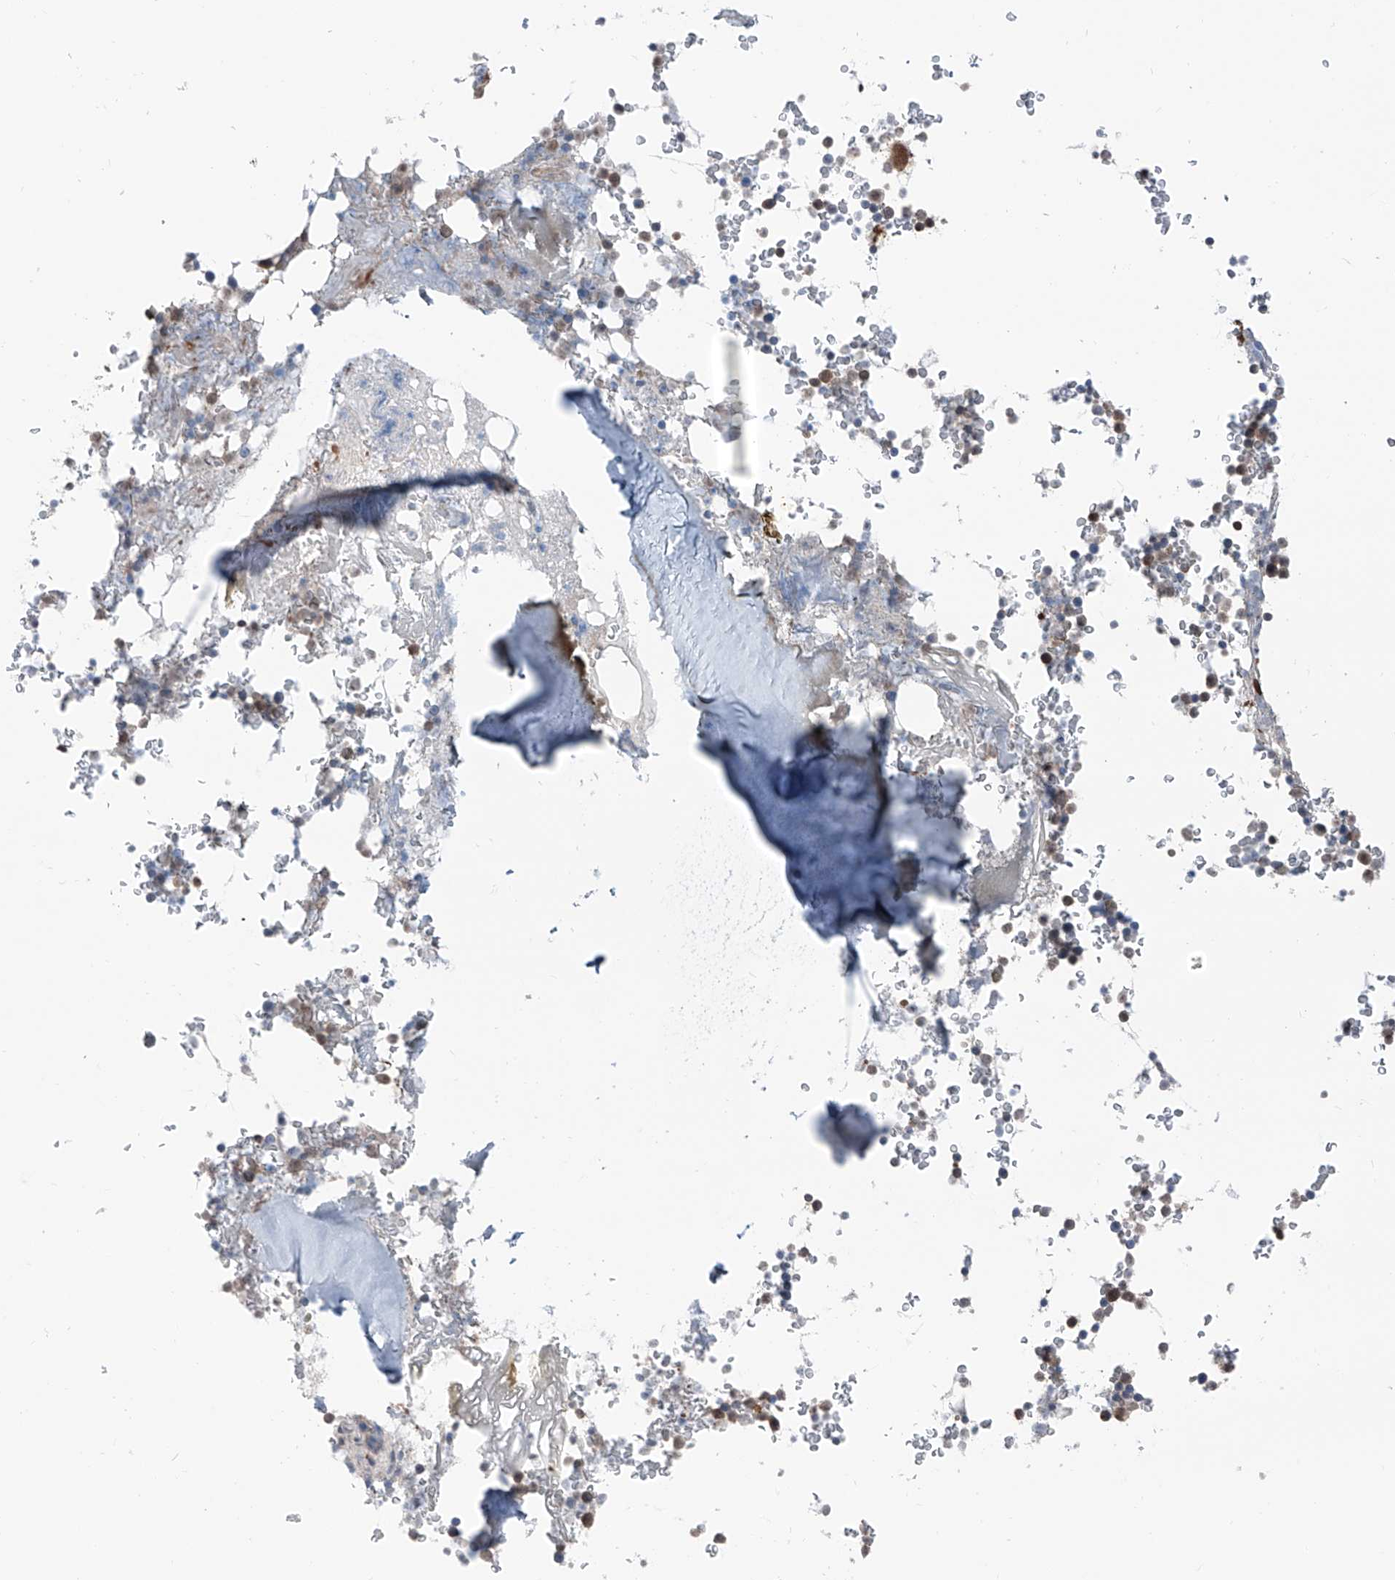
{"staining": {"intensity": "weak", "quantity": "<25%", "location": "cytoplasmic/membranous"}, "tissue": "bone marrow", "cell_type": "Hematopoietic cells", "image_type": "normal", "snomed": [{"axis": "morphology", "description": "Normal tissue, NOS"}, {"axis": "topography", "description": "Bone marrow"}], "caption": "IHC histopathology image of benign bone marrow: human bone marrow stained with DAB (3,3'-diaminobenzidine) exhibits no significant protein expression in hematopoietic cells.", "gene": "HSPB11", "patient": {"sex": "male", "age": 58}}